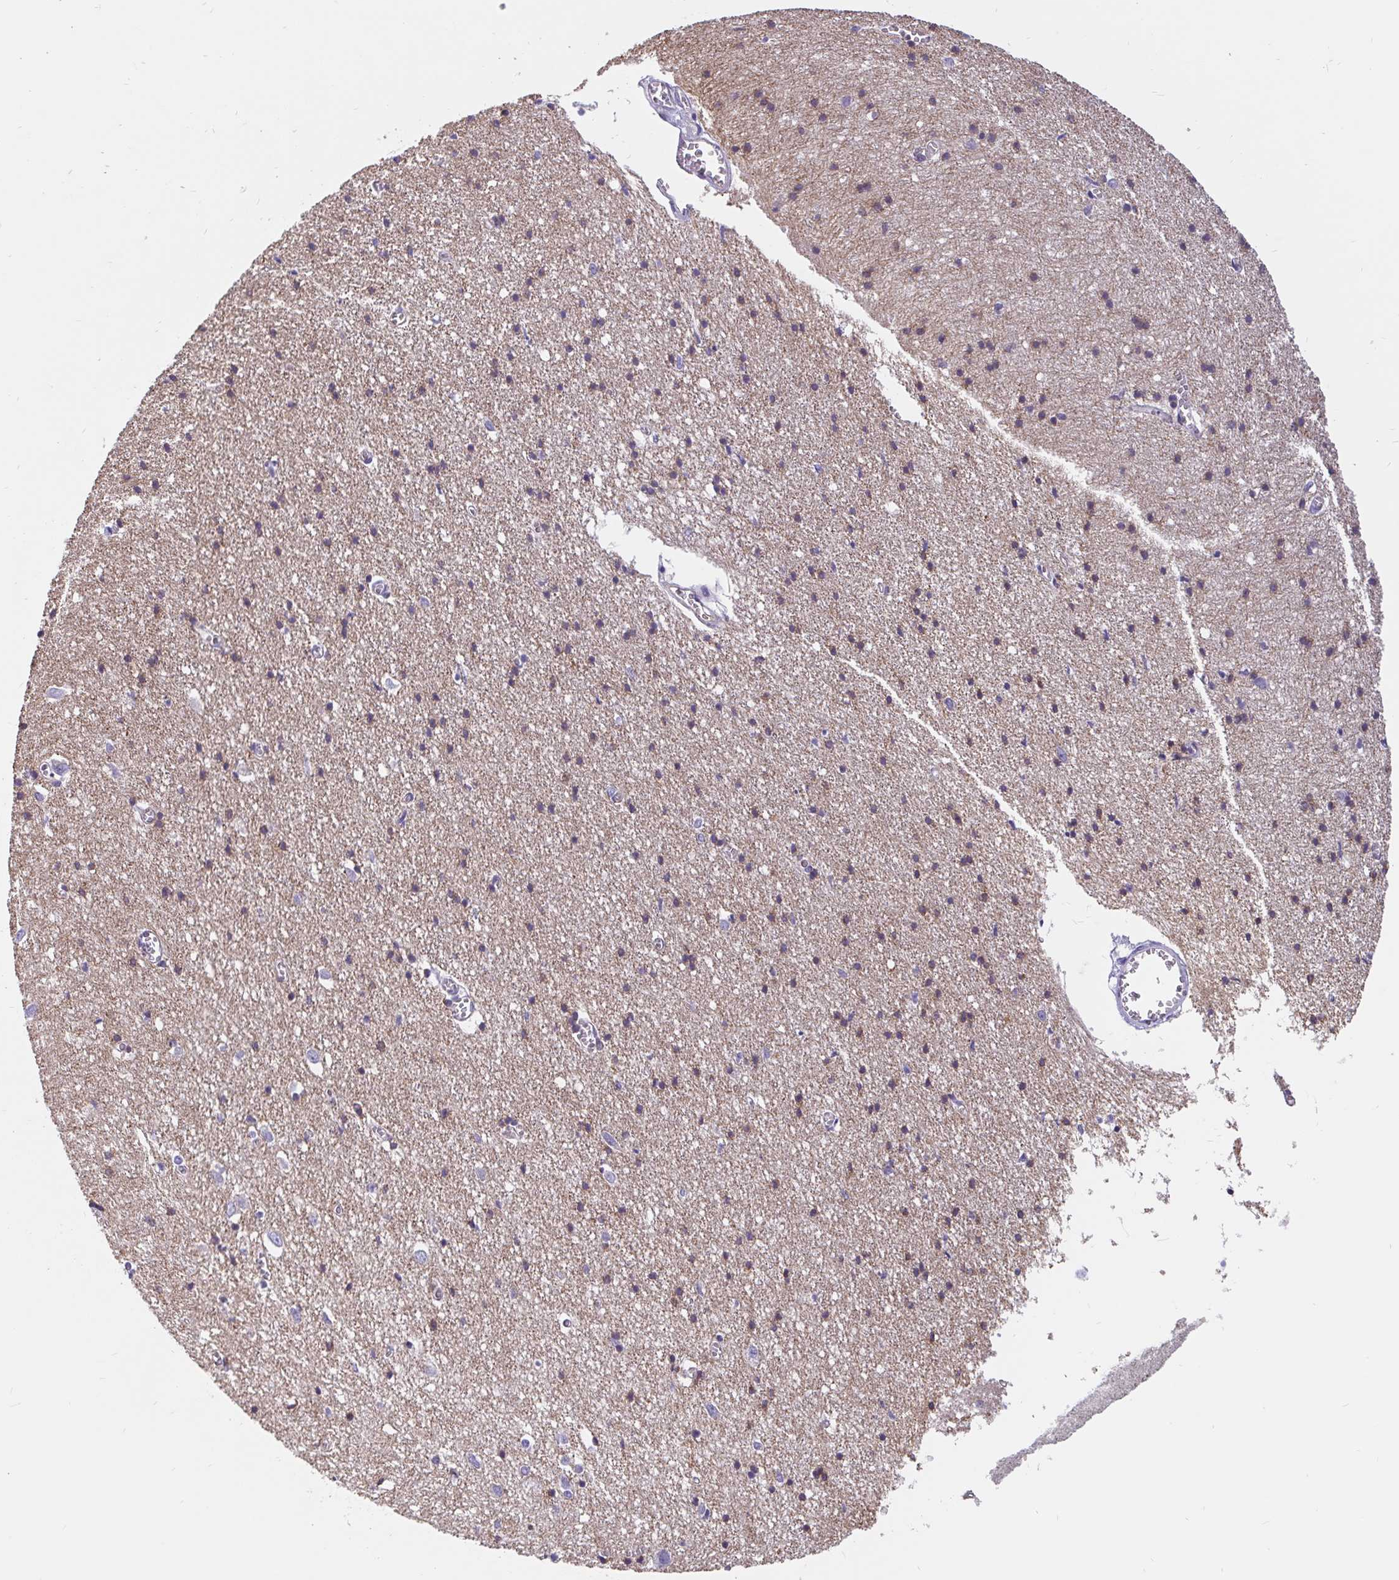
{"staining": {"intensity": "weak", "quantity": "25%-75%", "location": "cytoplasmic/membranous"}, "tissue": "cerebral cortex", "cell_type": "Endothelial cells", "image_type": "normal", "snomed": [{"axis": "morphology", "description": "Normal tissue, NOS"}, {"axis": "topography", "description": "Cerebral cortex"}], "caption": "The immunohistochemical stain highlights weak cytoplasmic/membranous staining in endothelial cells of unremarkable cerebral cortex. (DAB (3,3'-diaminobenzidine) = brown stain, brightfield microscopy at high magnification).", "gene": "LIMCH1", "patient": {"sex": "male", "age": 70}}